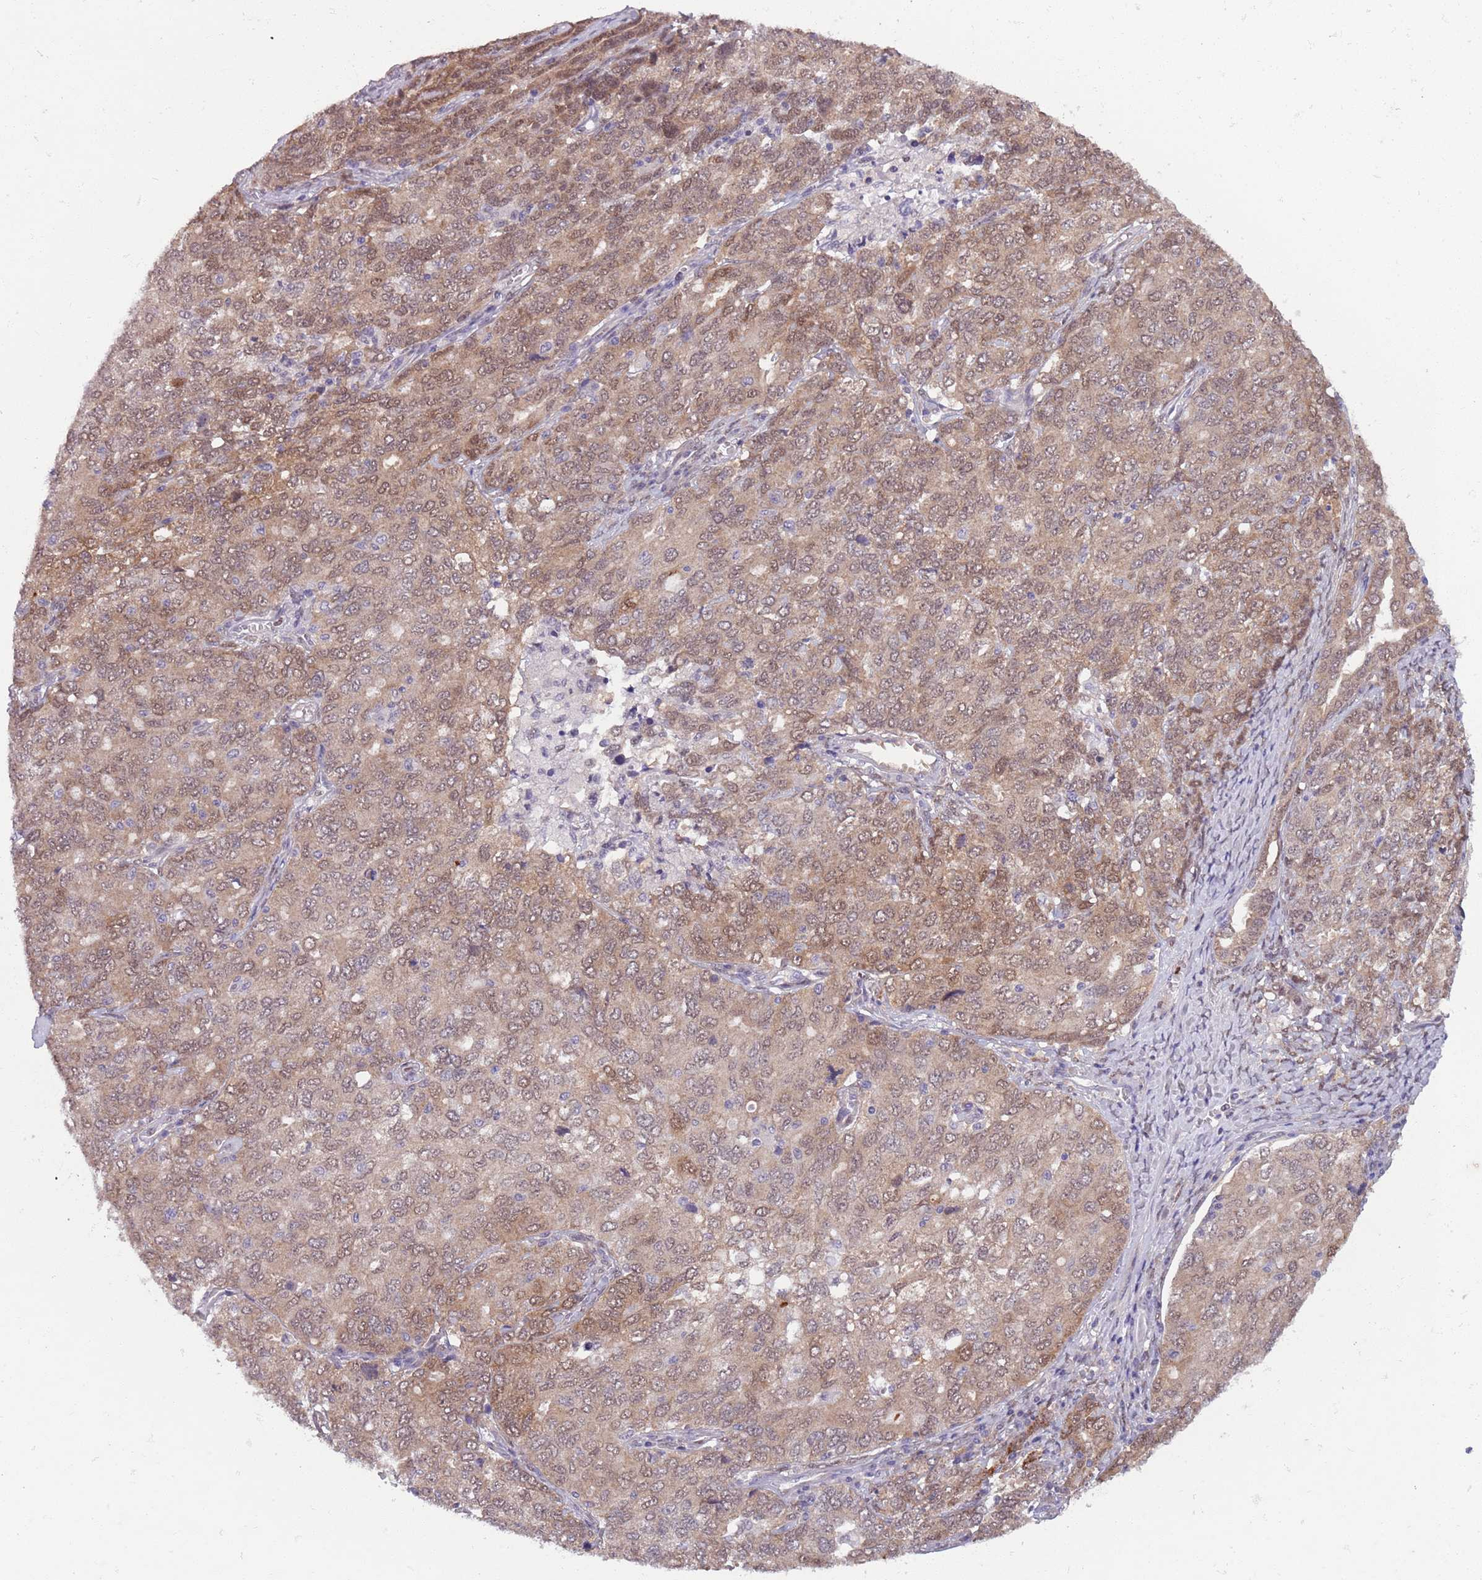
{"staining": {"intensity": "weak", "quantity": ">75%", "location": "cytoplasmic/membranous,nuclear"}, "tissue": "ovarian cancer", "cell_type": "Tumor cells", "image_type": "cancer", "snomed": [{"axis": "morphology", "description": "Carcinoma, endometroid"}, {"axis": "topography", "description": "Ovary"}], "caption": "IHC staining of ovarian cancer (endometroid carcinoma), which displays low levels of weak cytoplasmic/membranous and nuclear staining in approximately >75% of tumor cells indicating weak cytoplasmic/membranous and nuclear protein positivity. The staining was performed using DAB (3,3'-diaminobenzidine) (brown) for protein detection and nuclei were counterstained in hematoxylin (blue).", "gene": "ADCY7", "patient": {"sex": "female", "age": 62}}